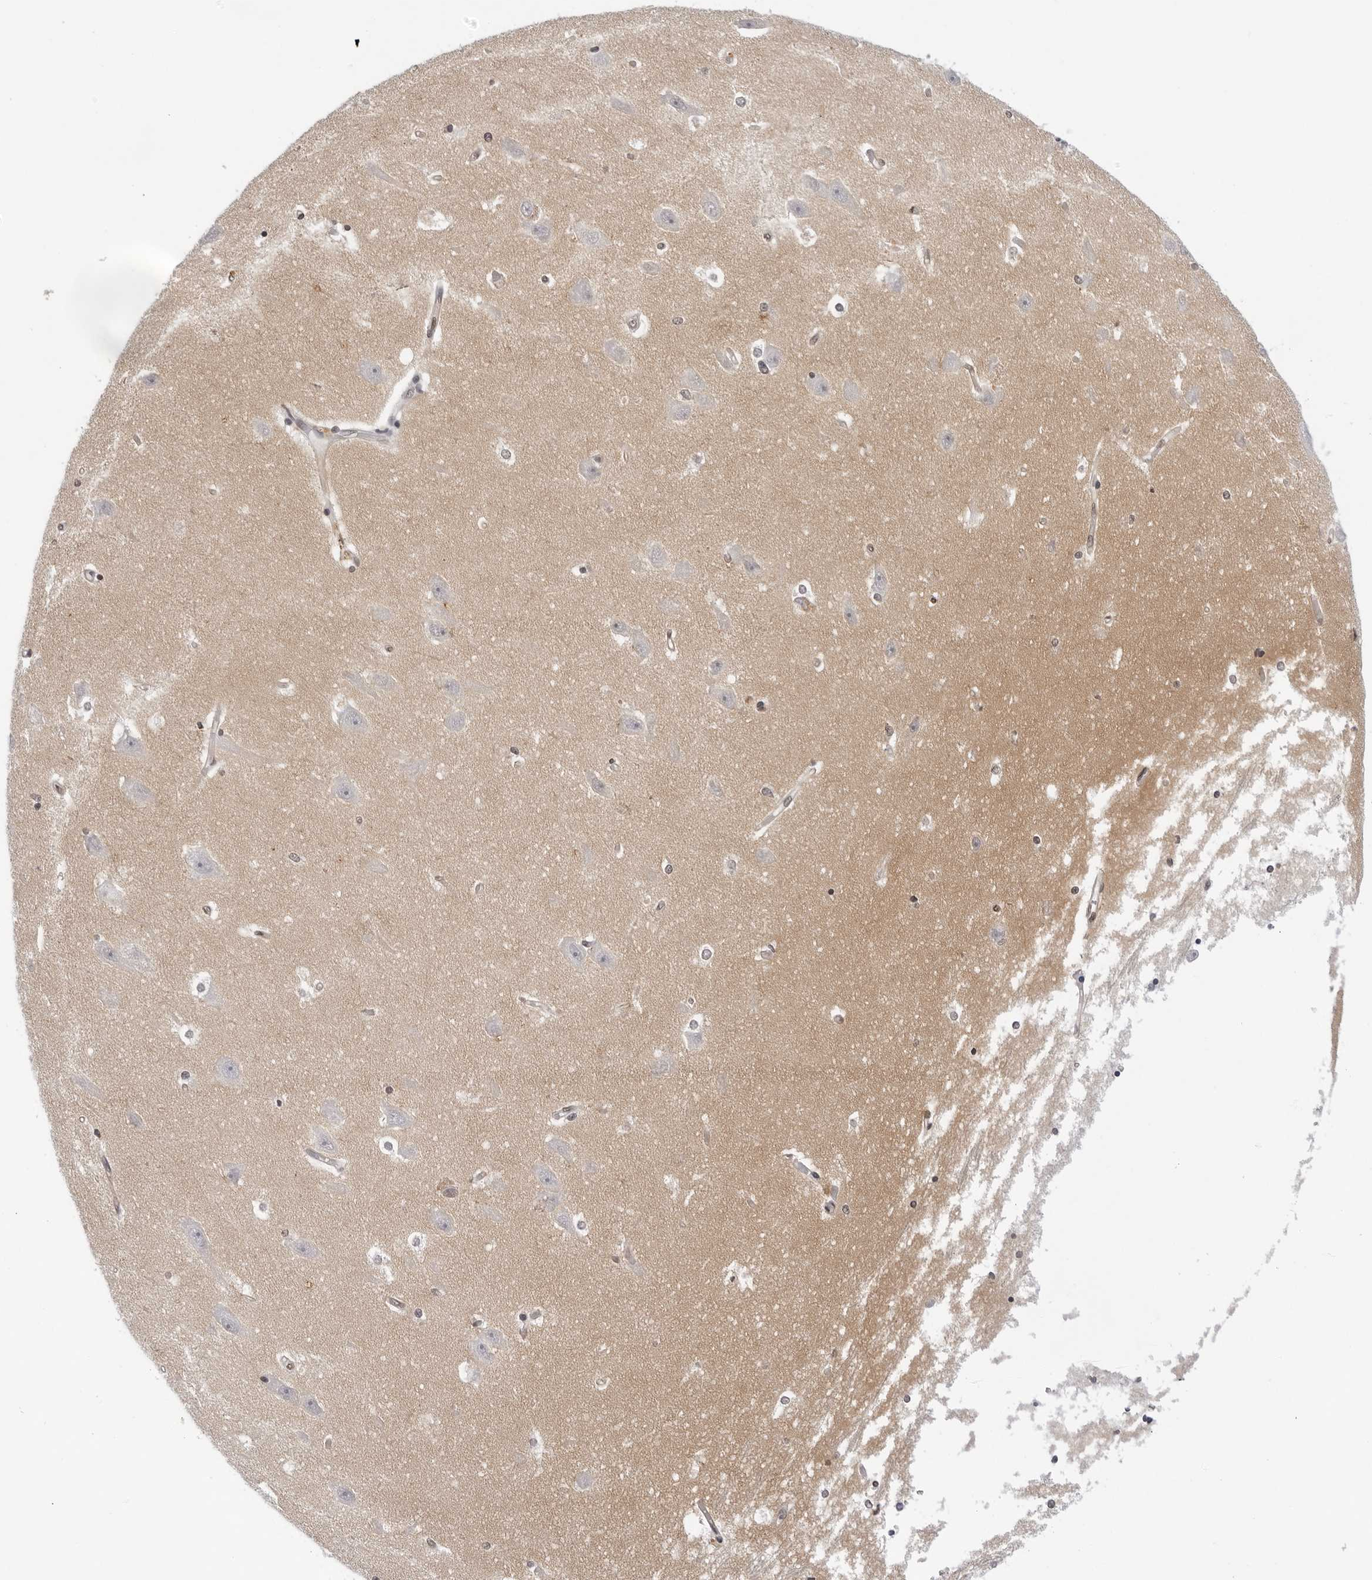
{"staining": {"intensity": "weak", "quantity": "25%-75%", "location": "cytoplasmic/membranous,nuclear"}, "tissue": "hippocampus", "cell_type": "Glial cells", "image_type": "normal", "snomed": [{"axis": "morphology", "description": "Normal tissue, NOS"}, {"axis": "topography", "description": "Hippocampus"}], "caption": "This is a photomicrograph of immunohistochemistry staining of unremarkable hippocampus, which shows weak positivity in the cytoplasmic/membranous,nuclear of glial cells.", "gene": "OGG1", "patient": {"sex": "male", "age": 45}}